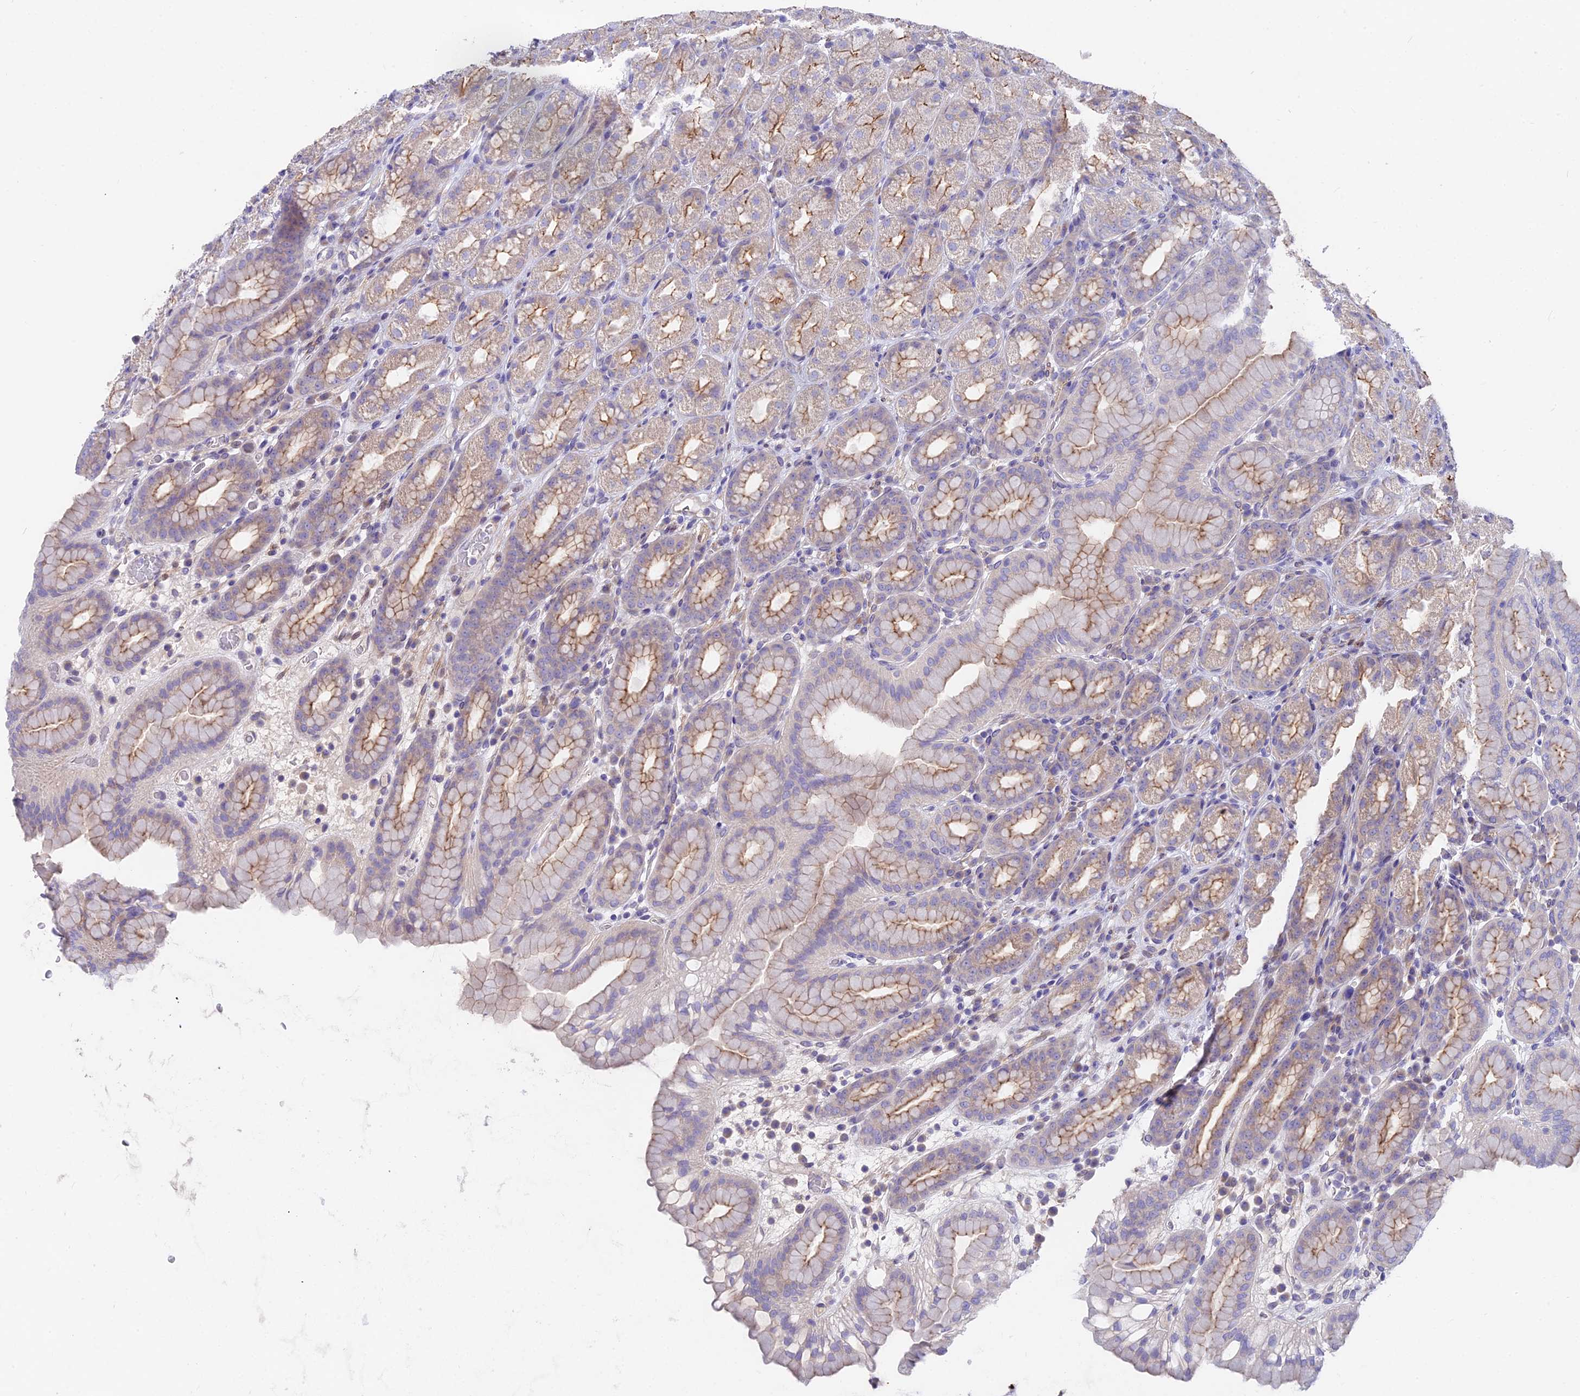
{"staining": {"intensity": "moderate", "quantity": "25%-75%", "location": "cytoplasmic/membranous"}, "tissue": "stomach", "cell_type": "Glandular cells", "image_type": "normal", "snomed": [{"axis": "morphology", "description": "Normal tissue, NOS"}, {"axis": "topography", "description": "Stomach, upper"}], "caption": "Normal stomach demonstrates moderate cytoplasmic/membranous positivity in approximately 25%-75% of glandular cells, visualized by immunohistochemistry. (DAB IHC, brown staining for protein, blue staining for nuclei).", "gene": "FAM168B", "patient": {"sex": "male", "age": 68}}